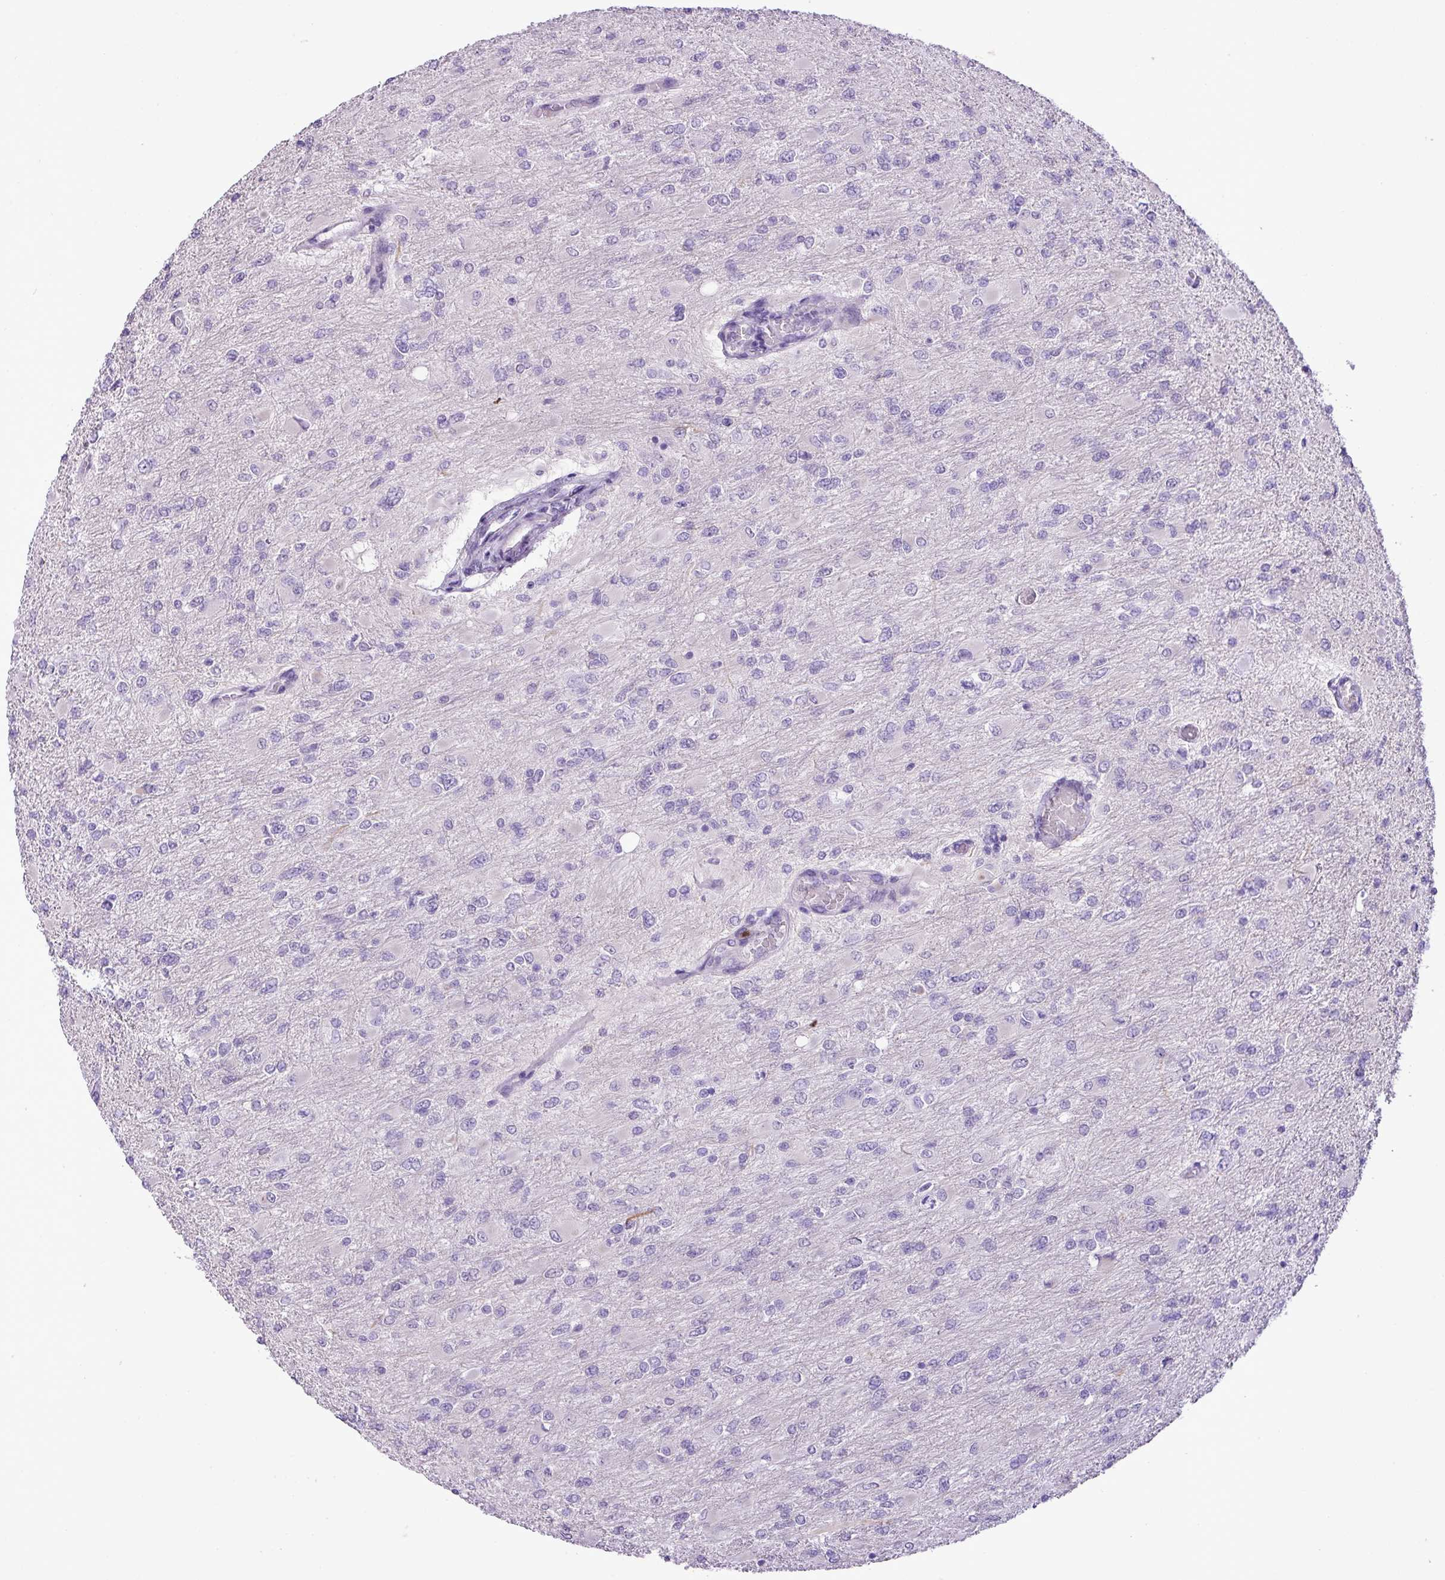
{"staining": {"intensity": "negative", "quantity": "none", "location": "none"}, "tissue": "glioma", "cell_type": "Tumor cells", "image_type": "cancer", "snomed": [{"axis": "morphology", "description": "Glioma, malignant, High grade"}, {"axis": "topography", "description": "Cerebral cortex"}], "caption": "This micrograph is of glioma stained with IHC to label a protein in brown with the nuclei are counter-stained blue. There is no expression in tumor cells.", "gene": "ZSCAN5A", "patient": {"sex": "female", "age": 36}}